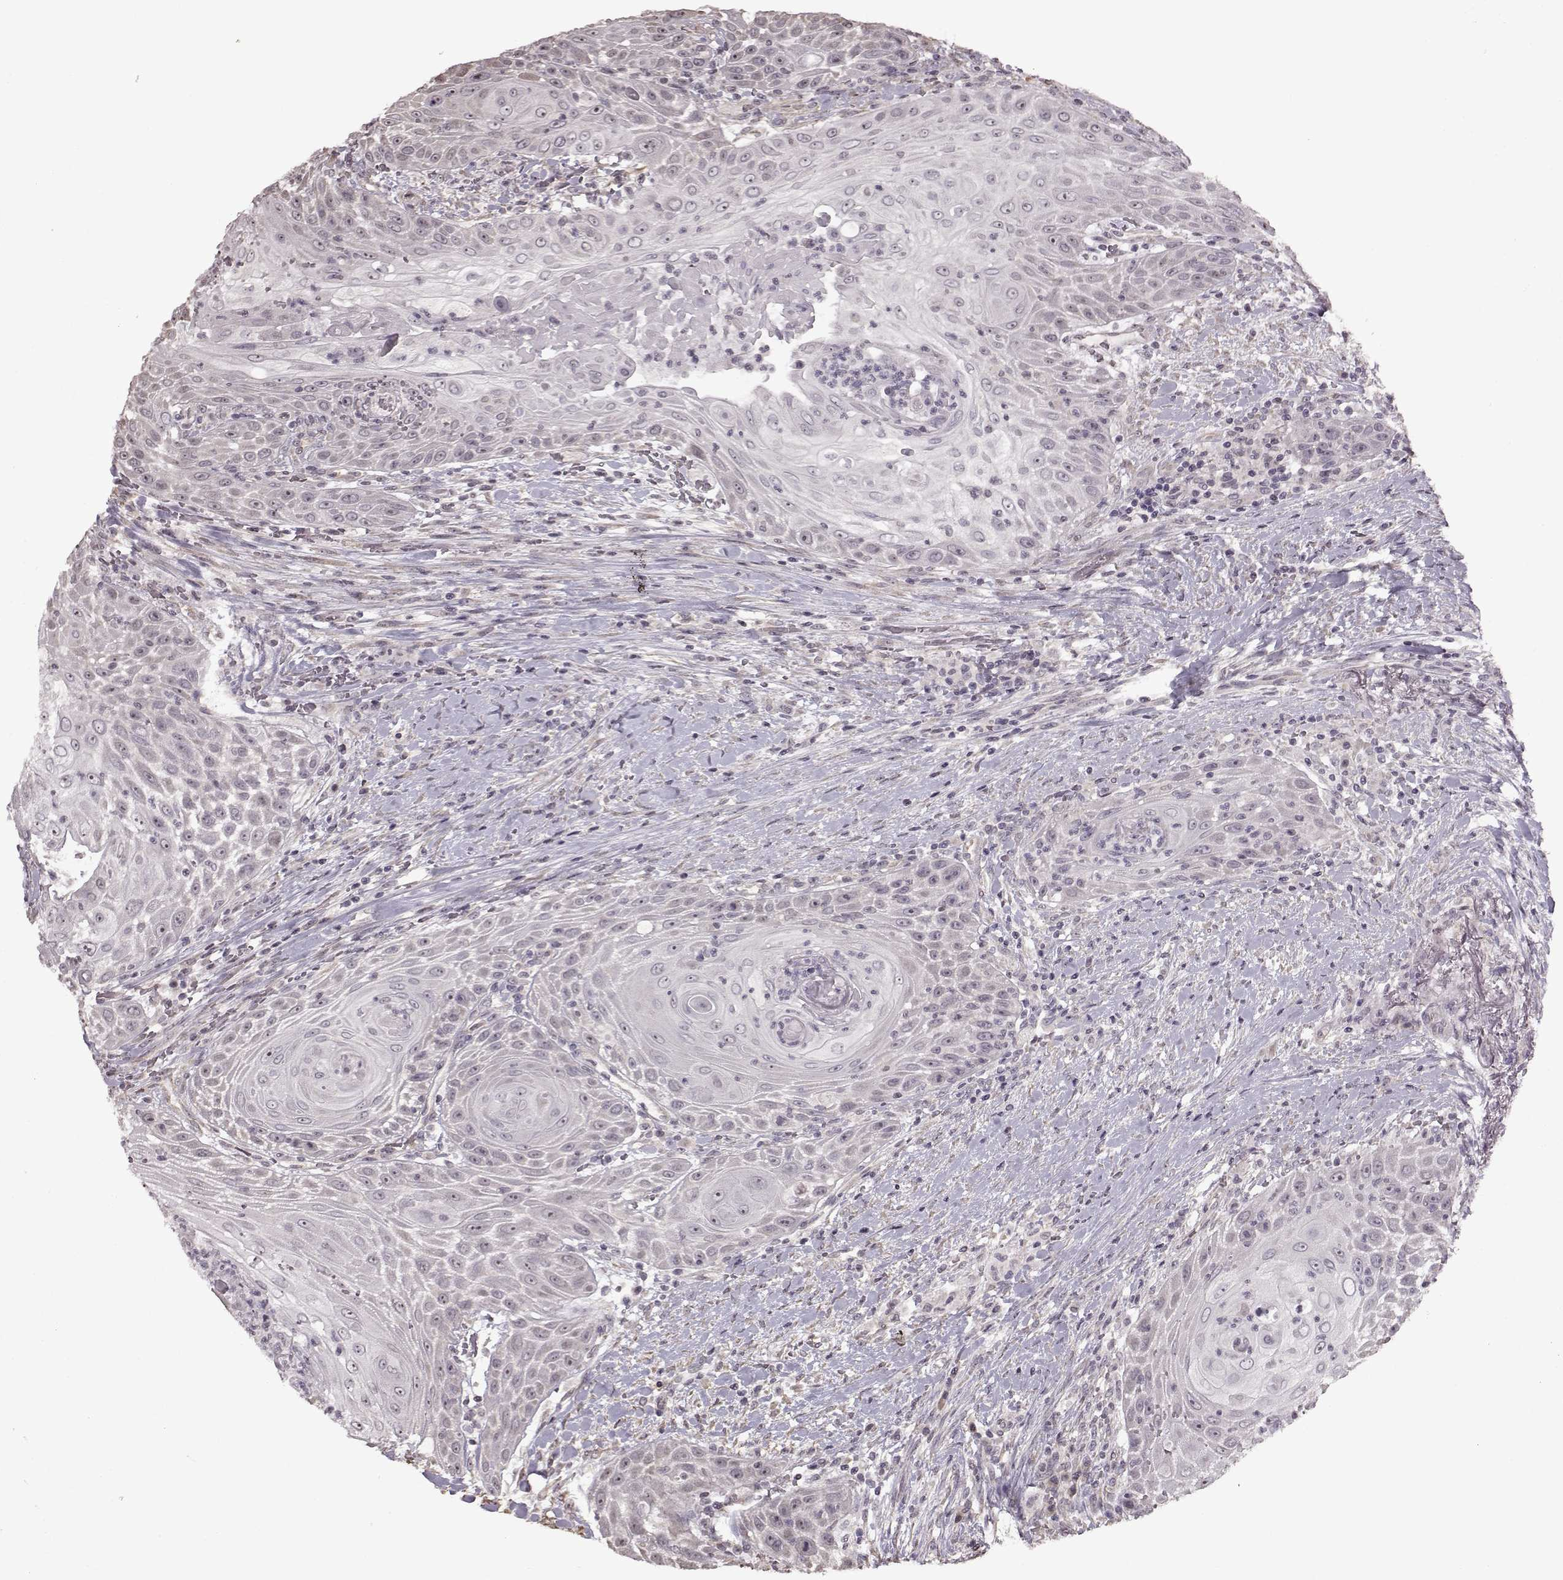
{"staining": {"intensity": "negative", "quantity": "none", "location": "none"}, "tissue": "head and neck cancer", "cell_type": "Tumor cells", "image_type": "cancer", "snomed": [{"axis": "morphology", "description": "Squamous cell carcinoma, NOS"}, {"axis": "topography", "description": "Head-Neck"}], "caption": "Tumor cells are negative for protein expression in human head and neck cancer (squamous cell carcinoma).", "gene": "FSHB", "patient": {"sex": "male", "age": 69}}